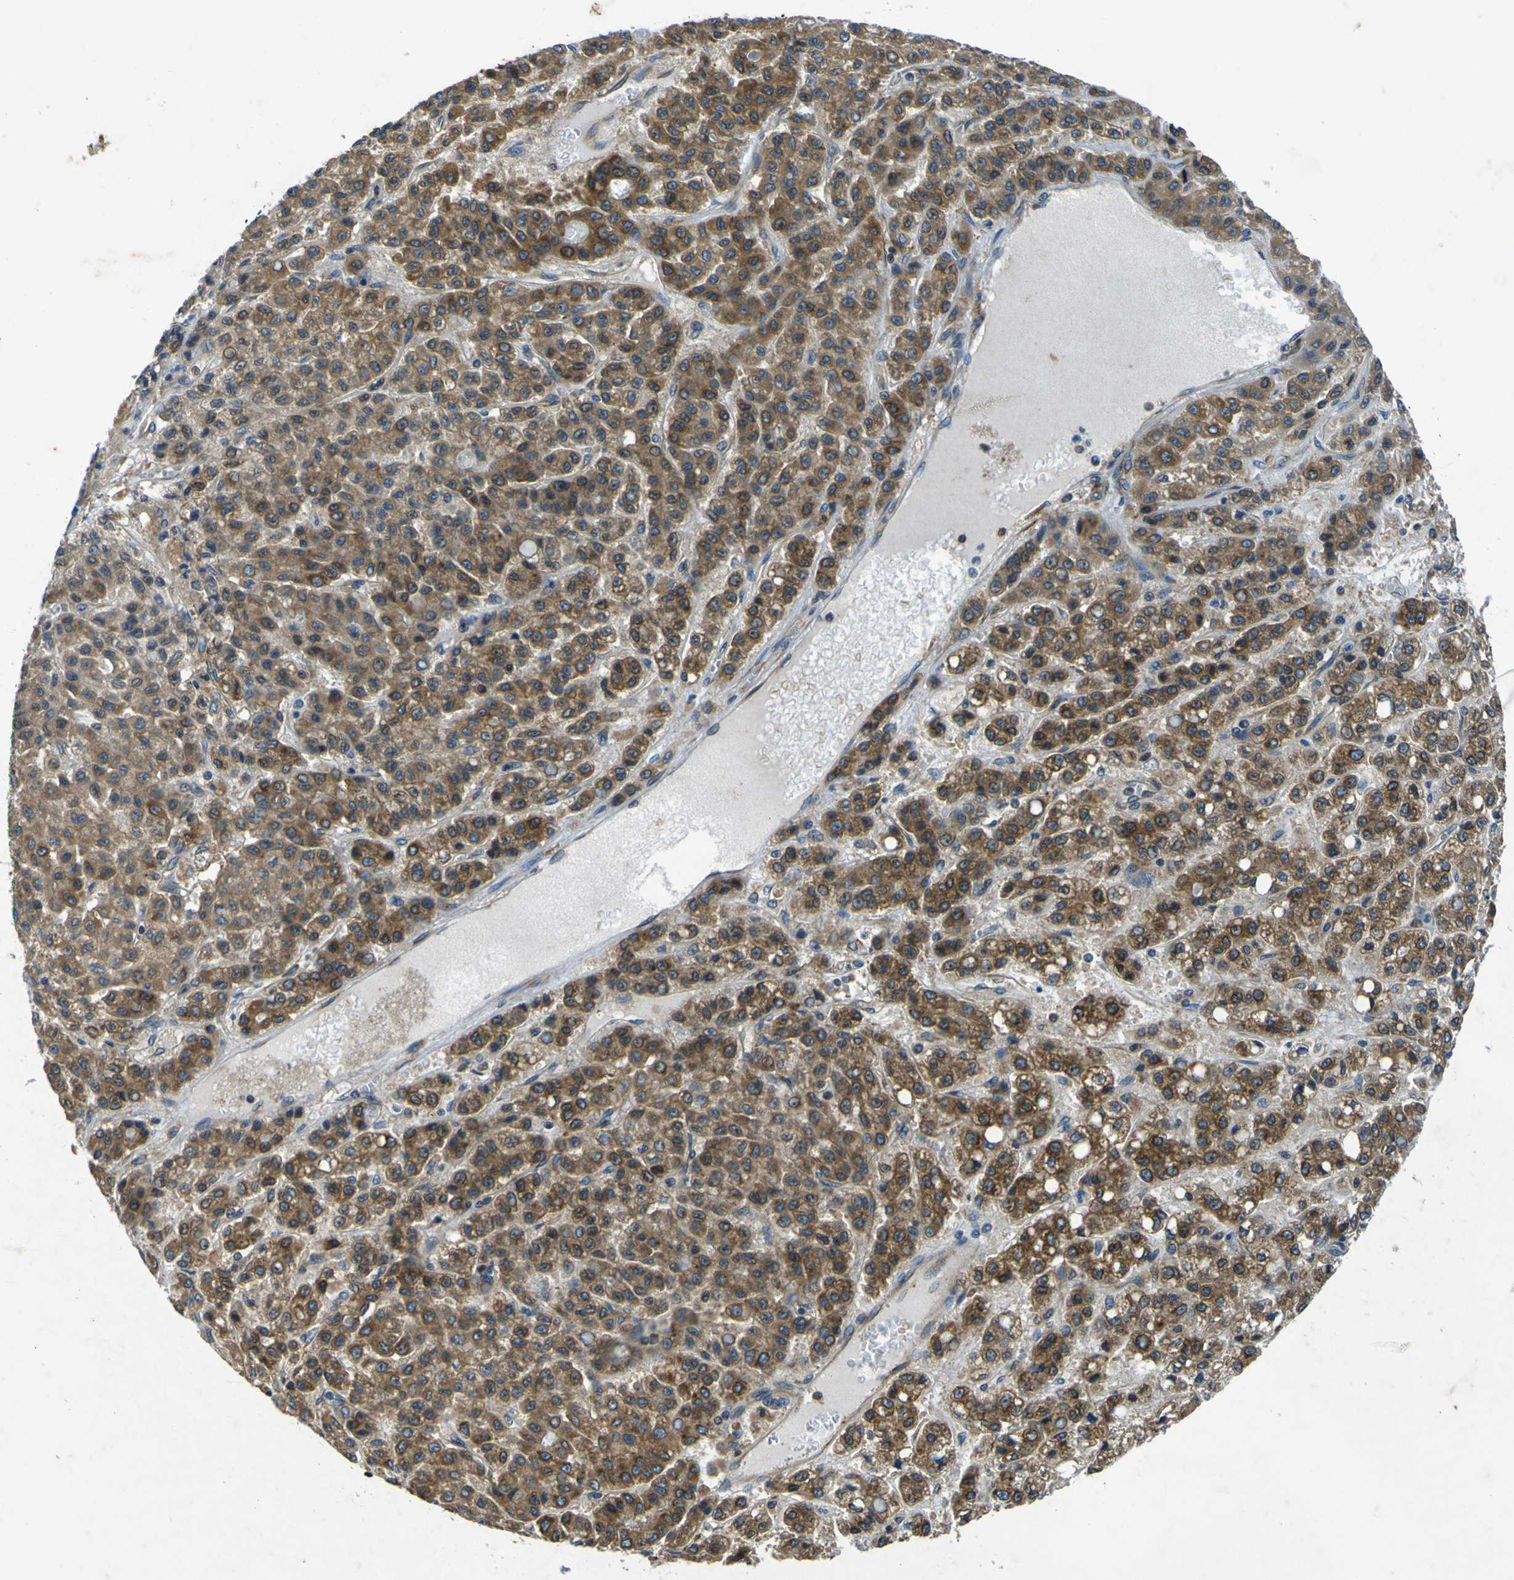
{"staining": {"intensity": "moderate", "quantity": ">75%", "location": "cytoplasmic/membranous"}, "tissue": "liver cancer", "cell_type": "Tumor cells", "image_type": "cancer", "snomed": [{"axis": "morphology", "description": "Carcinoma, Hepatocellular, NOS"}, {"axis": "topography", "description": "Liver"}], "caption": "About >75% of tumor cells in human liver cancer (hepatocellular carcinoma) exhibit moderate cytoplasmic/membranous protein positivity as visualized by brown immunohistochemical staining.", "gene": "RPSA", "patient": {"sex": "male", "age": 70}}